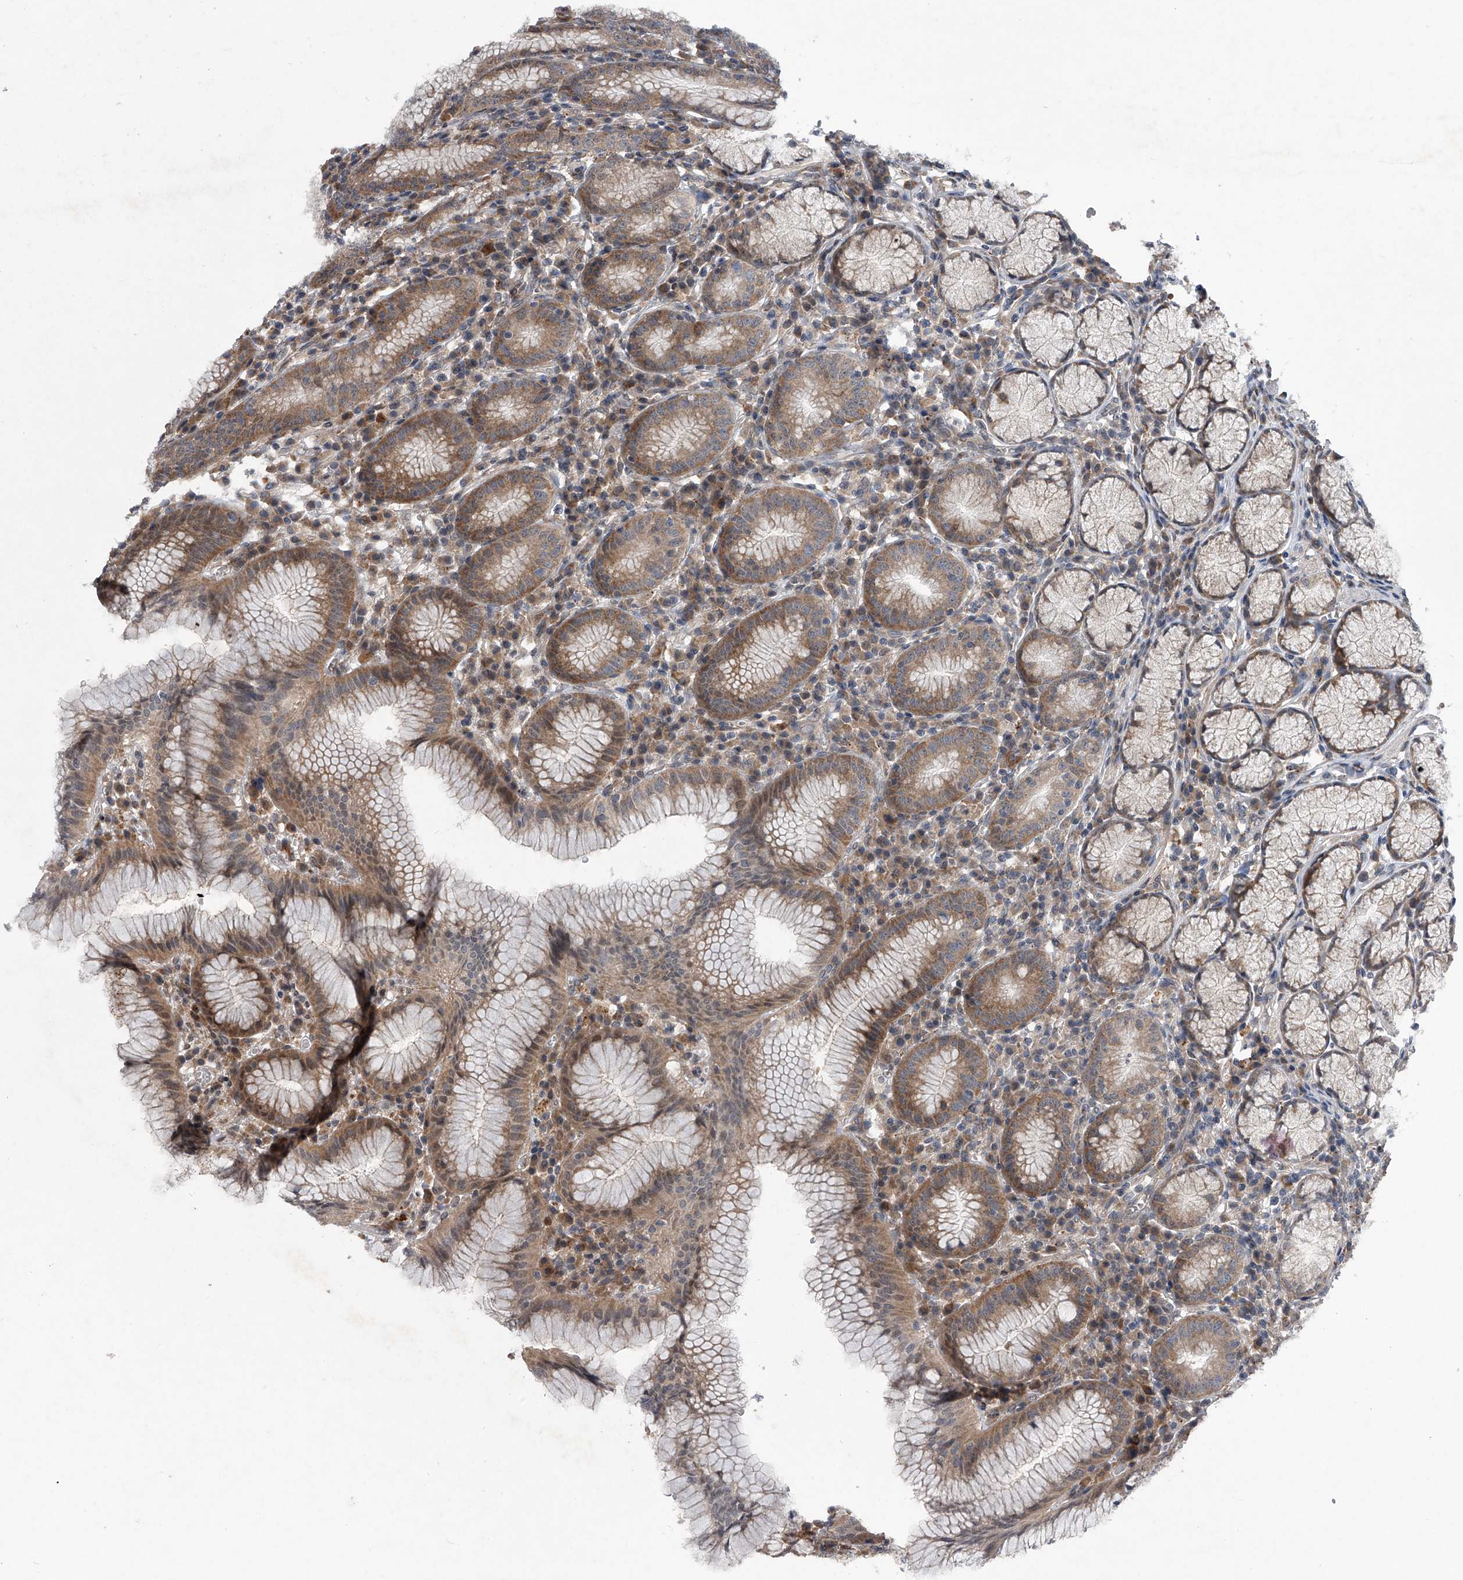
{"staining": {"intensity": "moderate", "quantity": ">75%", "location": "cytoplasmic/membranous"}, "tissue": "stomach", "cell_type": "Glandular cells", "image_type": "normal", "snomed": [{"axis": "morphology", "description": "Normal tissue, NOS"}, {"axis": "topography", "description": "Stomach"}], "caption": "Stomach stained with immunohistochemistry (IHC) shows moderate cytoplasmic/membranous positivity in about >75% of glandular cells.", "gene": "GEMIN8", "patient": {"sex": "male", "age": 55}}